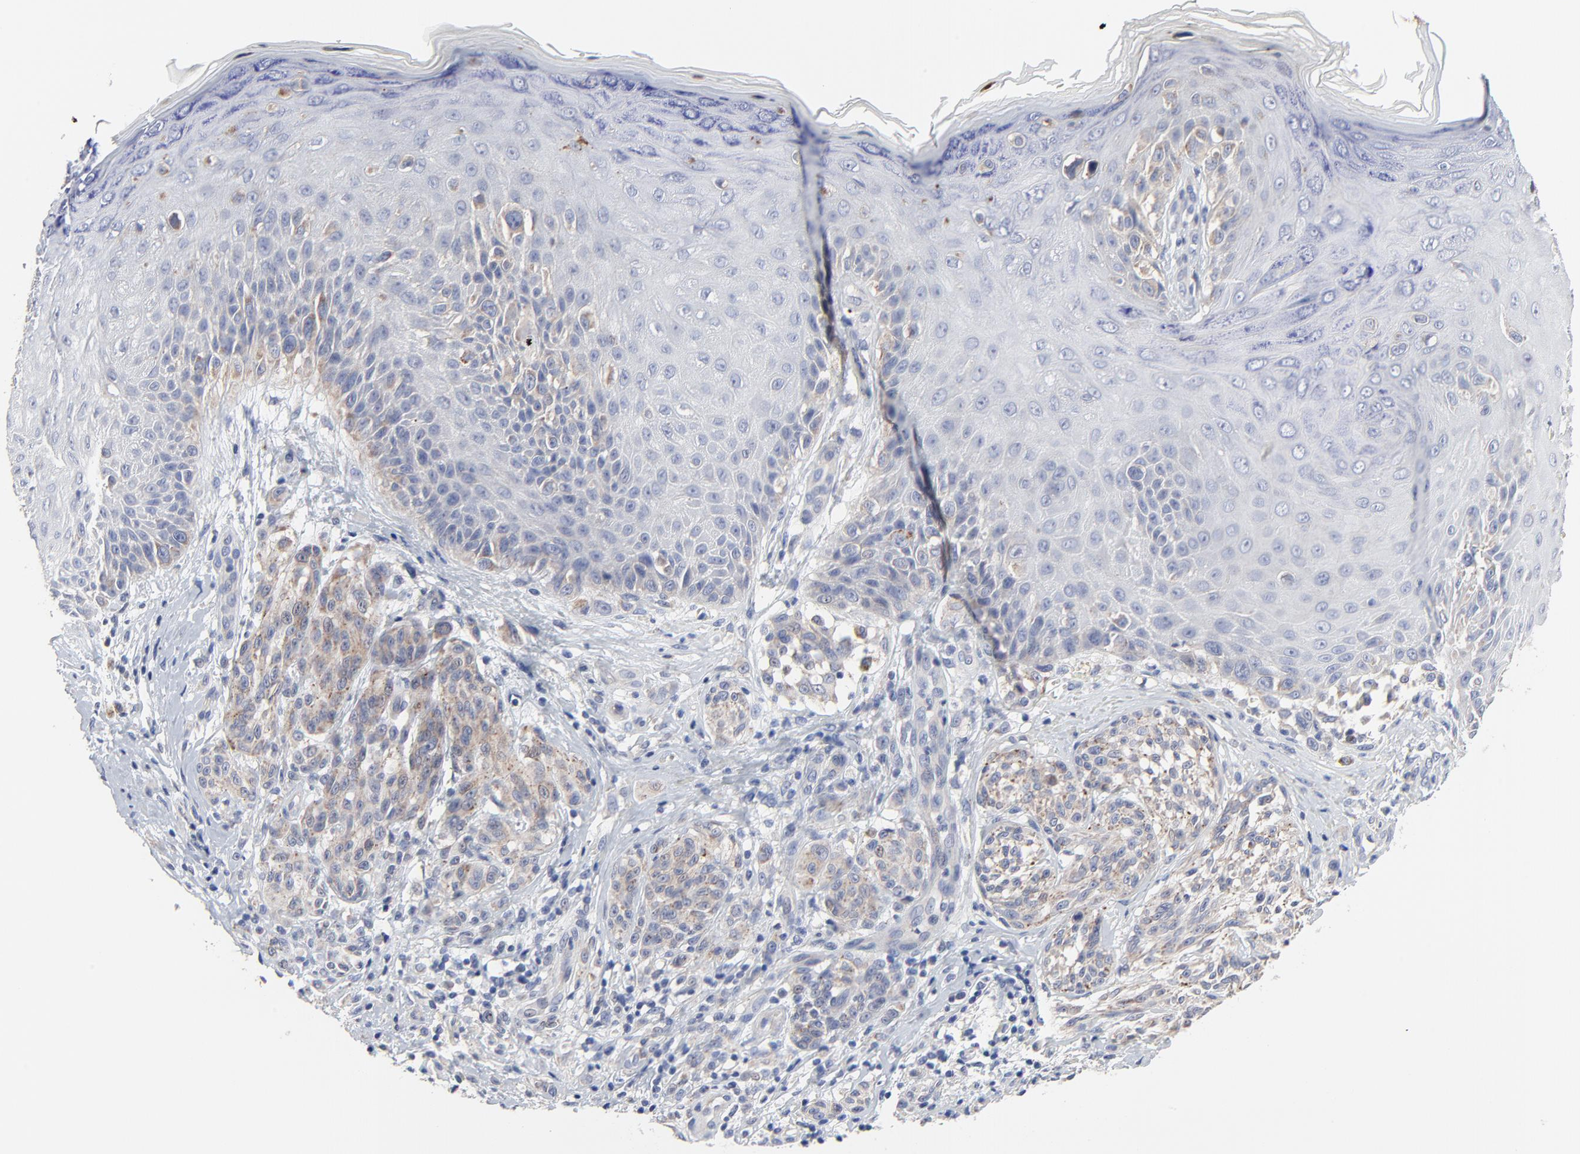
{"staining": {"intensity": "weak", "quantity": ">75%", "location": "cytoplasmic/membranous"}, "tissue": "melanoma", "cell_type": "Tumor cells", "image_type": "cancer", "snomed": [{"axis": "morphology", "description": "Malignant melanoma, NOS"}, {"axis": "topography", "description": "Skin"}], "caption": "Immunohistochemical staining of melanoma reveals low levels of weak cytoplasmic/membranous expression in approximately >75% of tumor cells.", "gene": "DHRSX", "patient": {"sex": "male", "age": 57}}